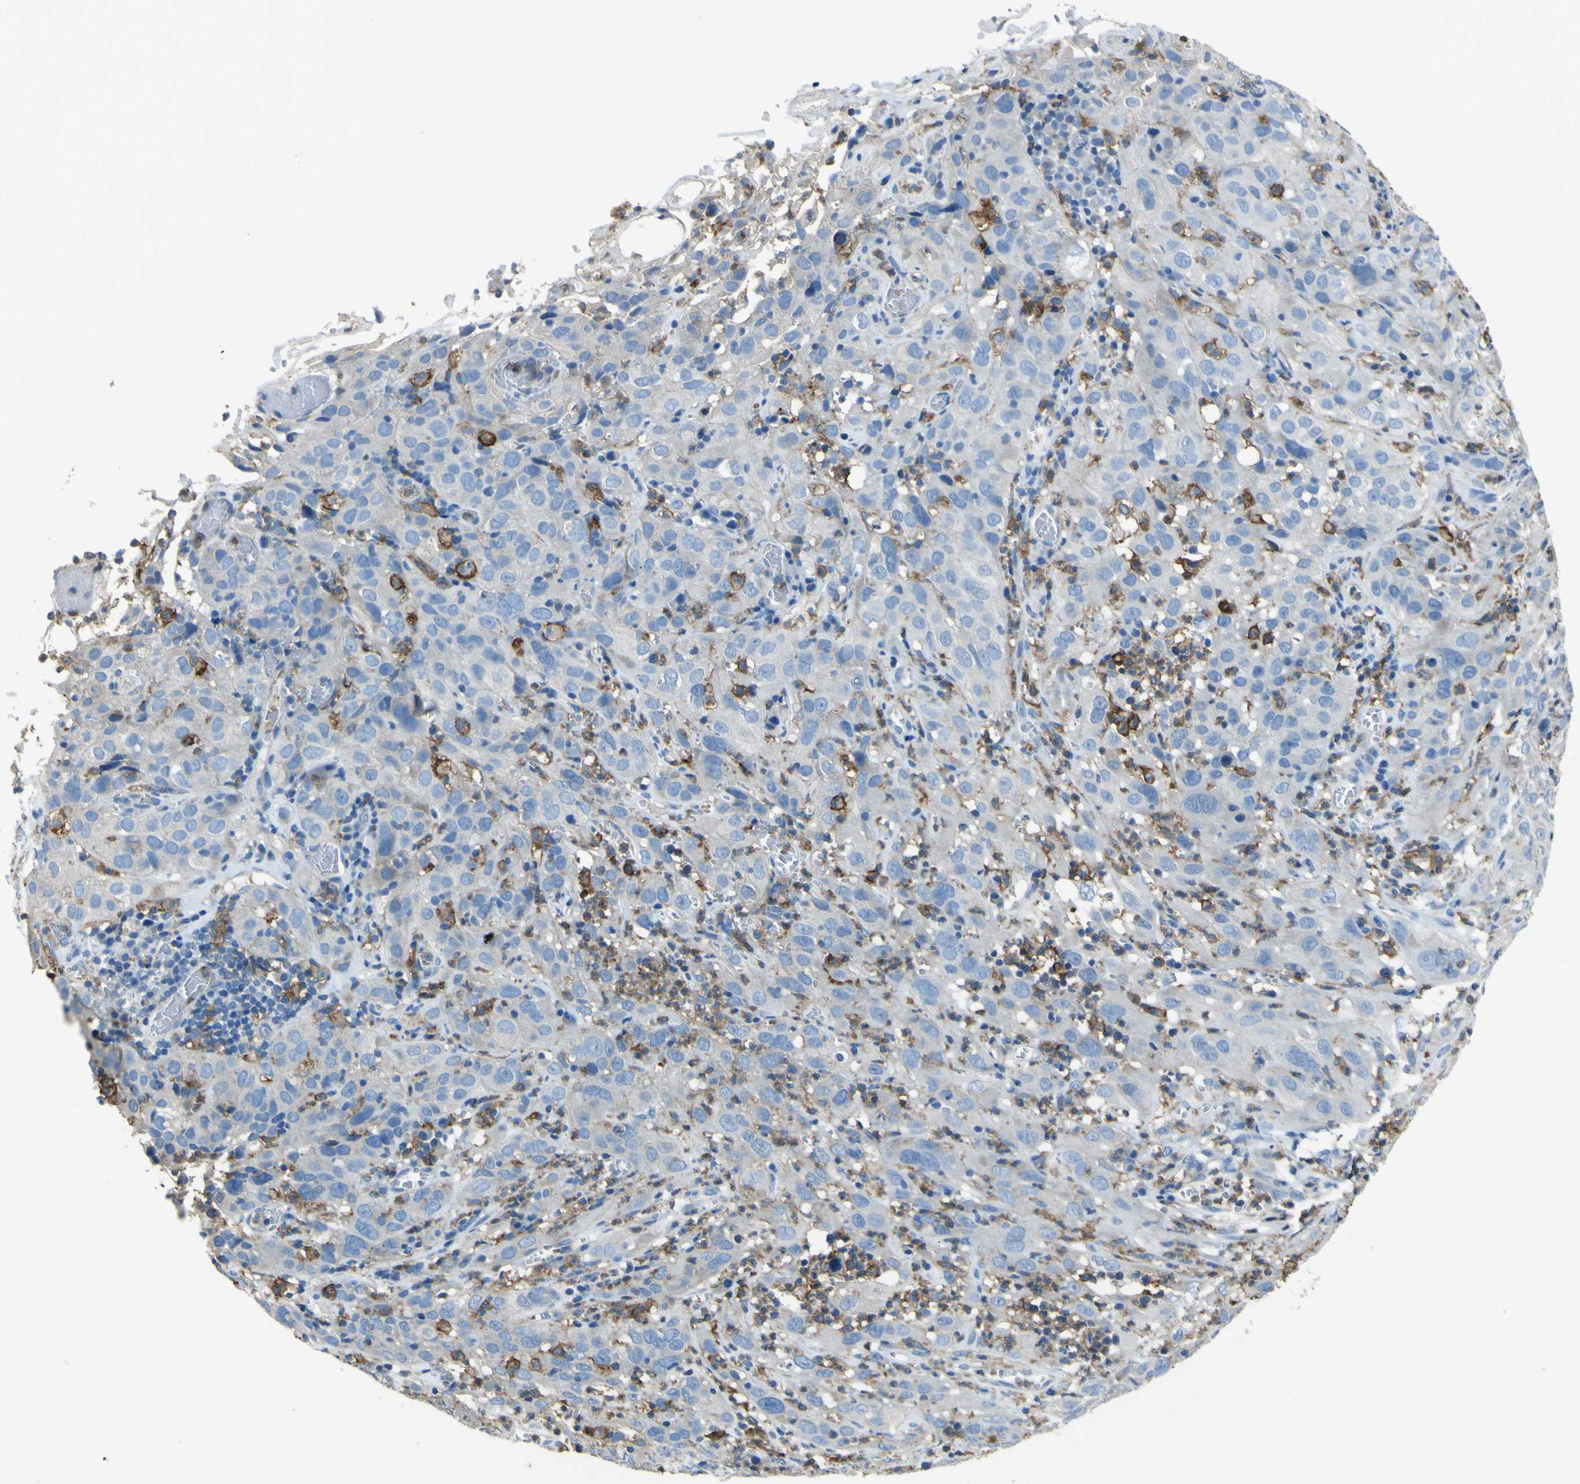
{"staining": {"intensity": "negative", "quantity": "none", "location": "none"}, "tissue": "cervical cancer", "cell_type": "Tumor cells", "image_type": "cancer", "snomed": [{"axis": "morphology", "description": "Squamous cell carcinoma, NOS"}, {"axis": "topography", "description": "Cervix"}], "caption": "Cervical cancer was stained to show a protein in brown. There is no significant staining in tumor cells.", "gene": "LAIR1", "patient": {"sex": "female", "age": 32}}